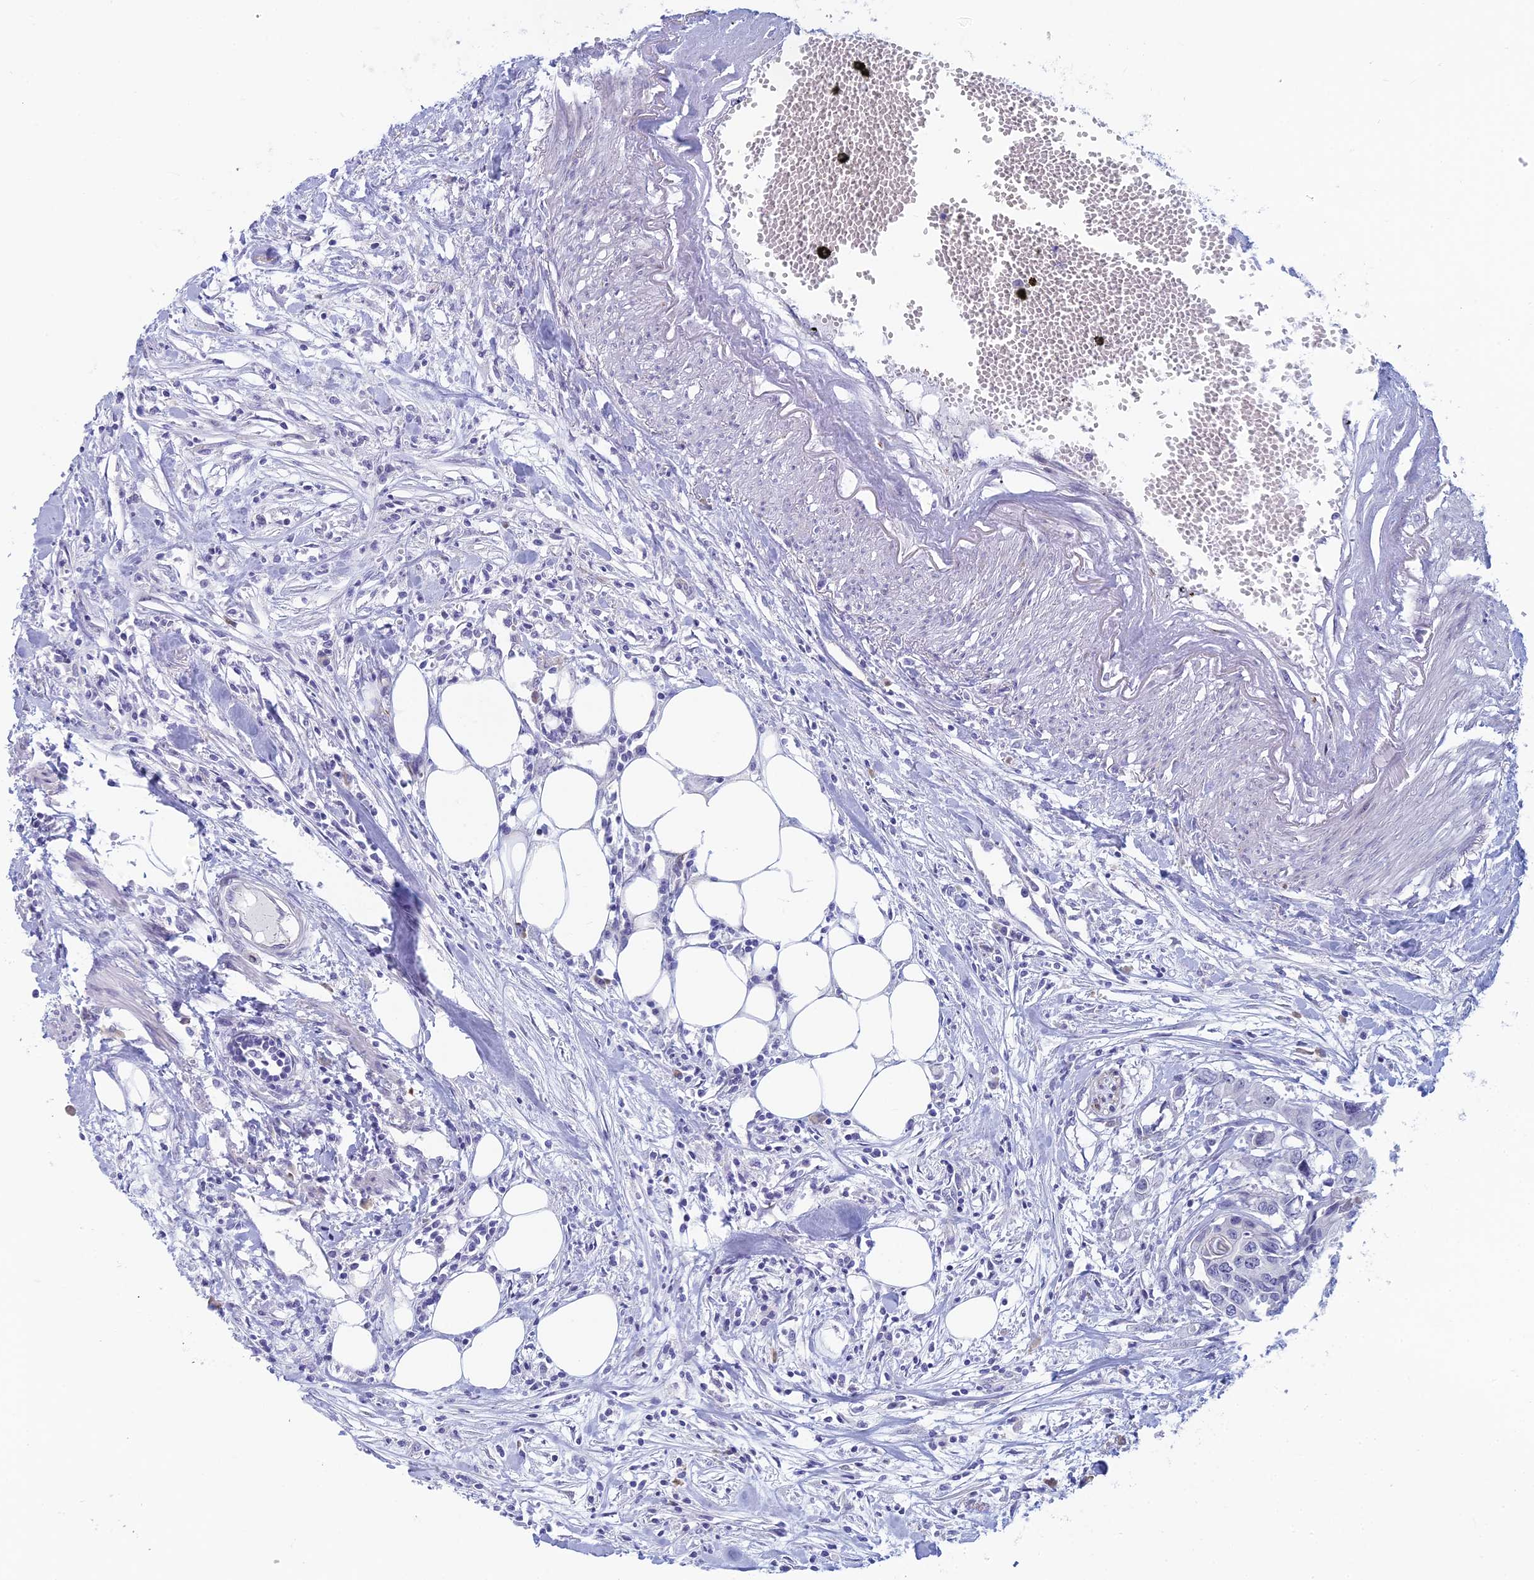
{"staining": {"intensity": "negative", "quantity": "none", "location": "none"}, "tissue": "colorectal cancer", "cell_type": "Tumor cells", "image_type": "cancer", "snomed": [{"axis": "morphology", "description": "Adenocarcinoma, NOS"}, {"axis": "topography", "description": "Colon"}], "caption": "Tumor cells show no significant protein positivity in adenocarcinoma (colorectal).", "gene": "PPP1R26", "patient": {"sex": "male", "age": 77}}